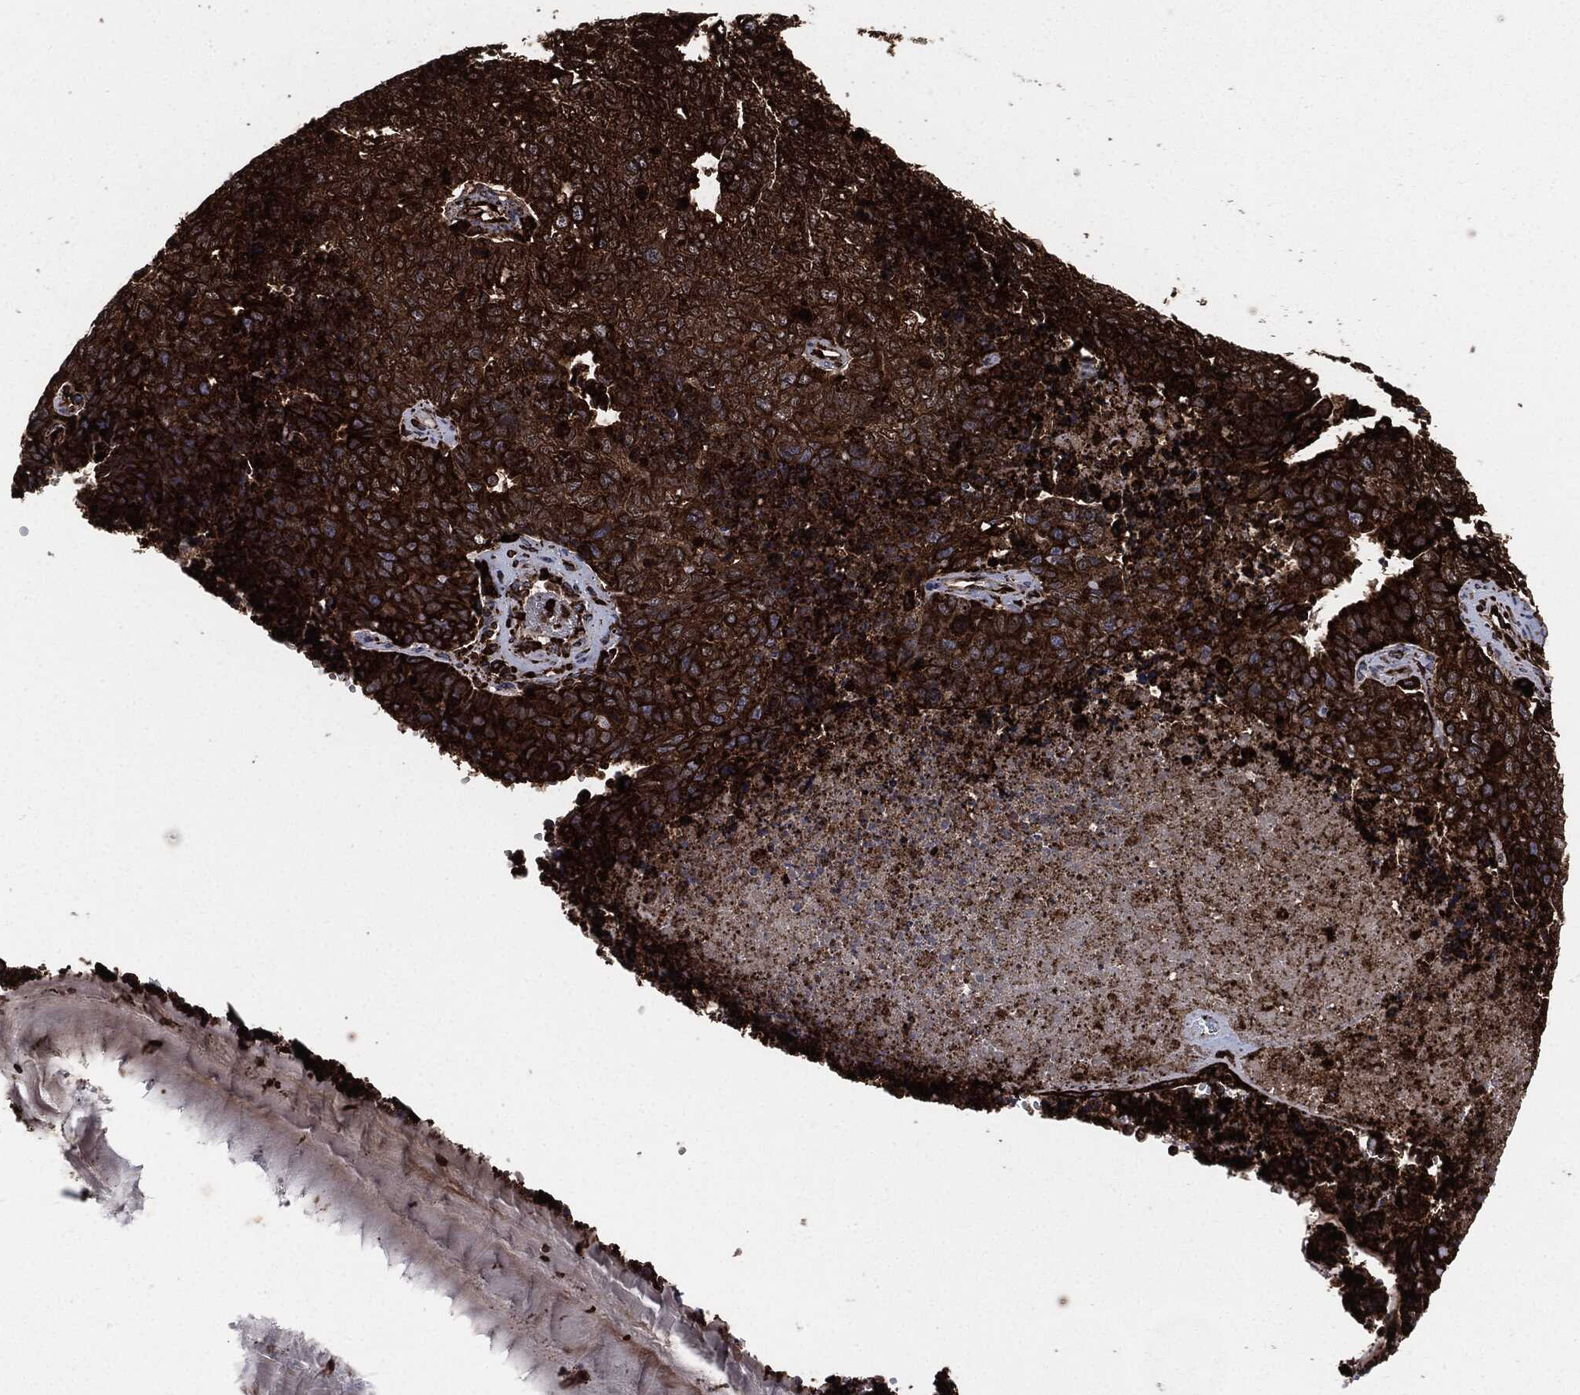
{"staining": {"intensity": "strong", "quantity": ">75%", "location": "cytoplasmic/membranous"}, "tissue": "cervical cancer", "cell_type": "Tumor cells", "image_type": "cancer", "snomed": [{"axis": "morphology", "description": "Squamous cell carcinoma, NOS"}, {"axis": "topography", "description": "Cervix"}], "caption": "IHC image of human squamous cell carcinoma (cervical) stained for a protein (brown), which shows high levels of strong cytoplasmic/membranous staining in approximately >75% of tumor cells.", "gene": "CALR", "patient": {"sex": "female", "age": 63}}